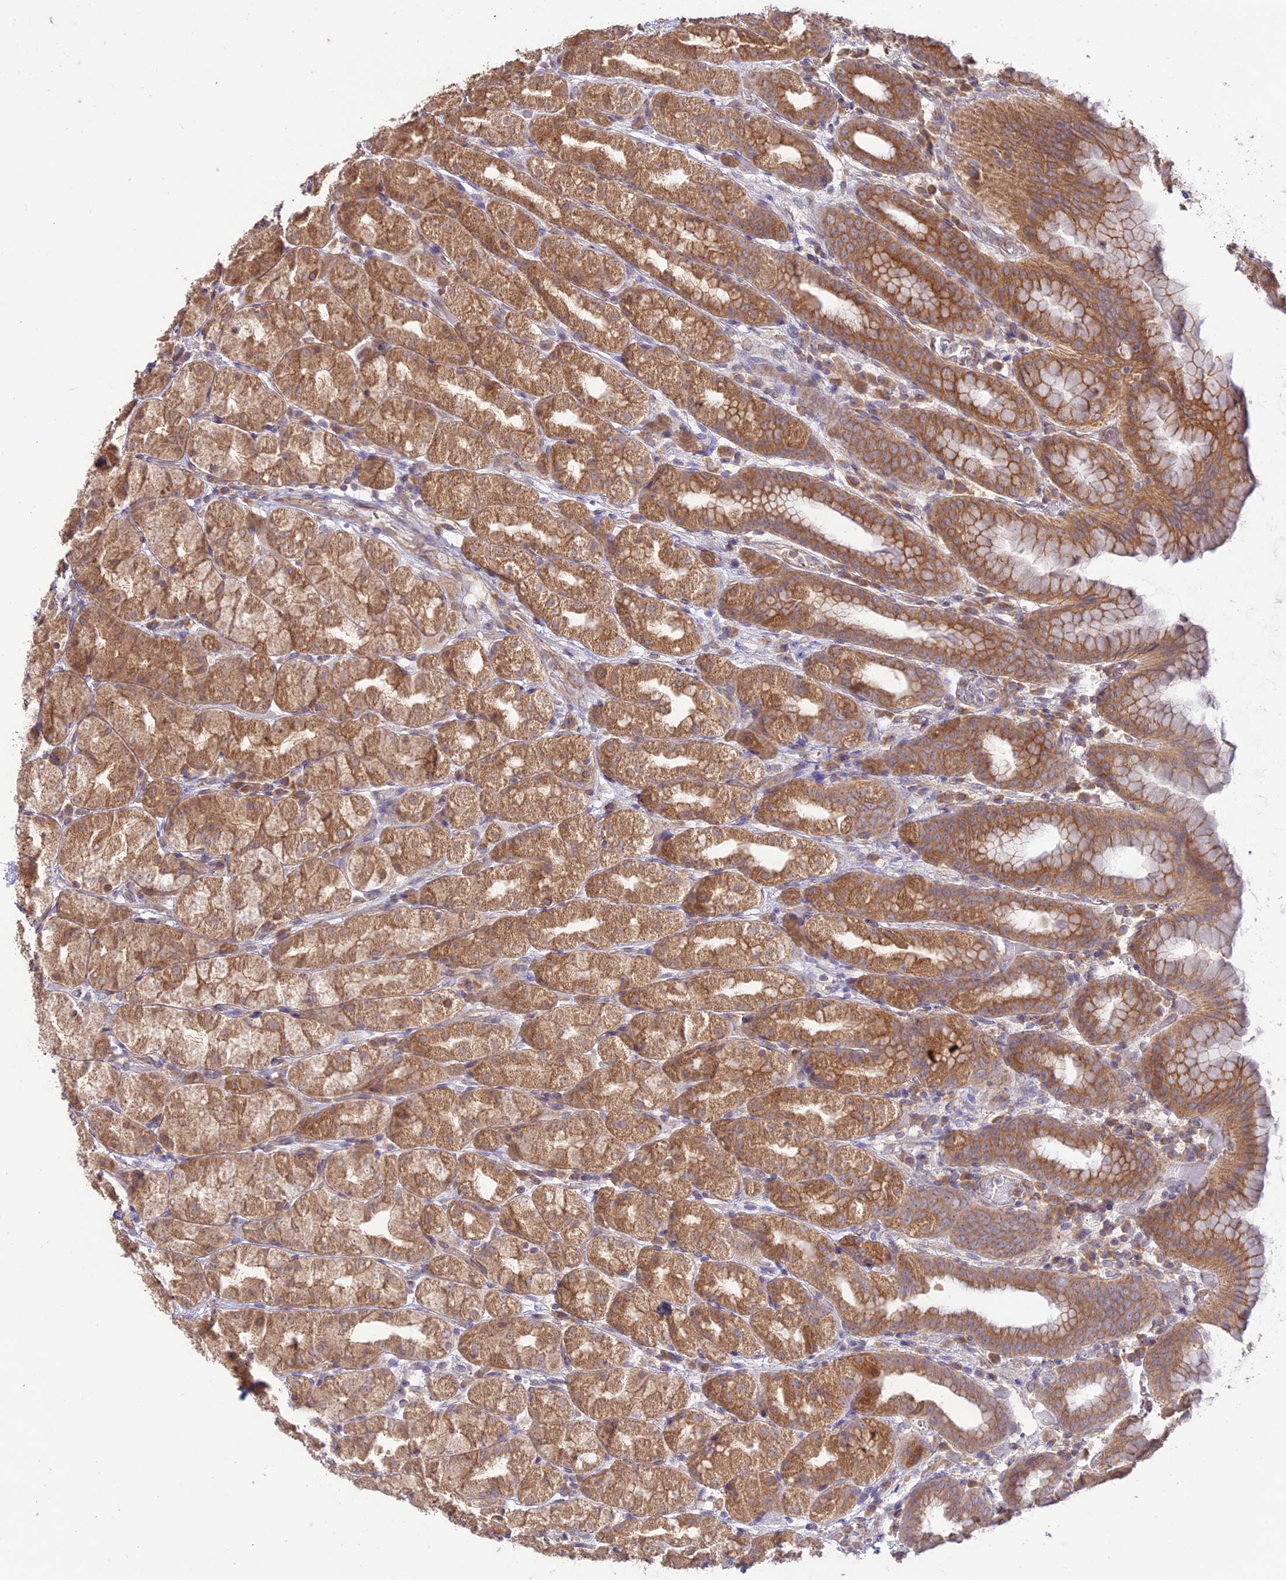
{"staining": {"intensity": "moderate", "quantity": ">75%", "location": "cytoplasmic/membranous"}, "tissue": "stomach", "cell_type": "Glandular cells", "image_type": "normal", "snomed": [{"axis": "morphology", "description": "Normal tissue, NOS"}, {"axis": "topography", "description": "Stomach, upper"}], "caption": "Stomach stained for a protein demonstrates moderate cytoplasmic/membranous positivity in glandular cells. Nuclei are stained in blue.", "gene": "TMEM259", "patient": {"sex": "male", "age": 68}}